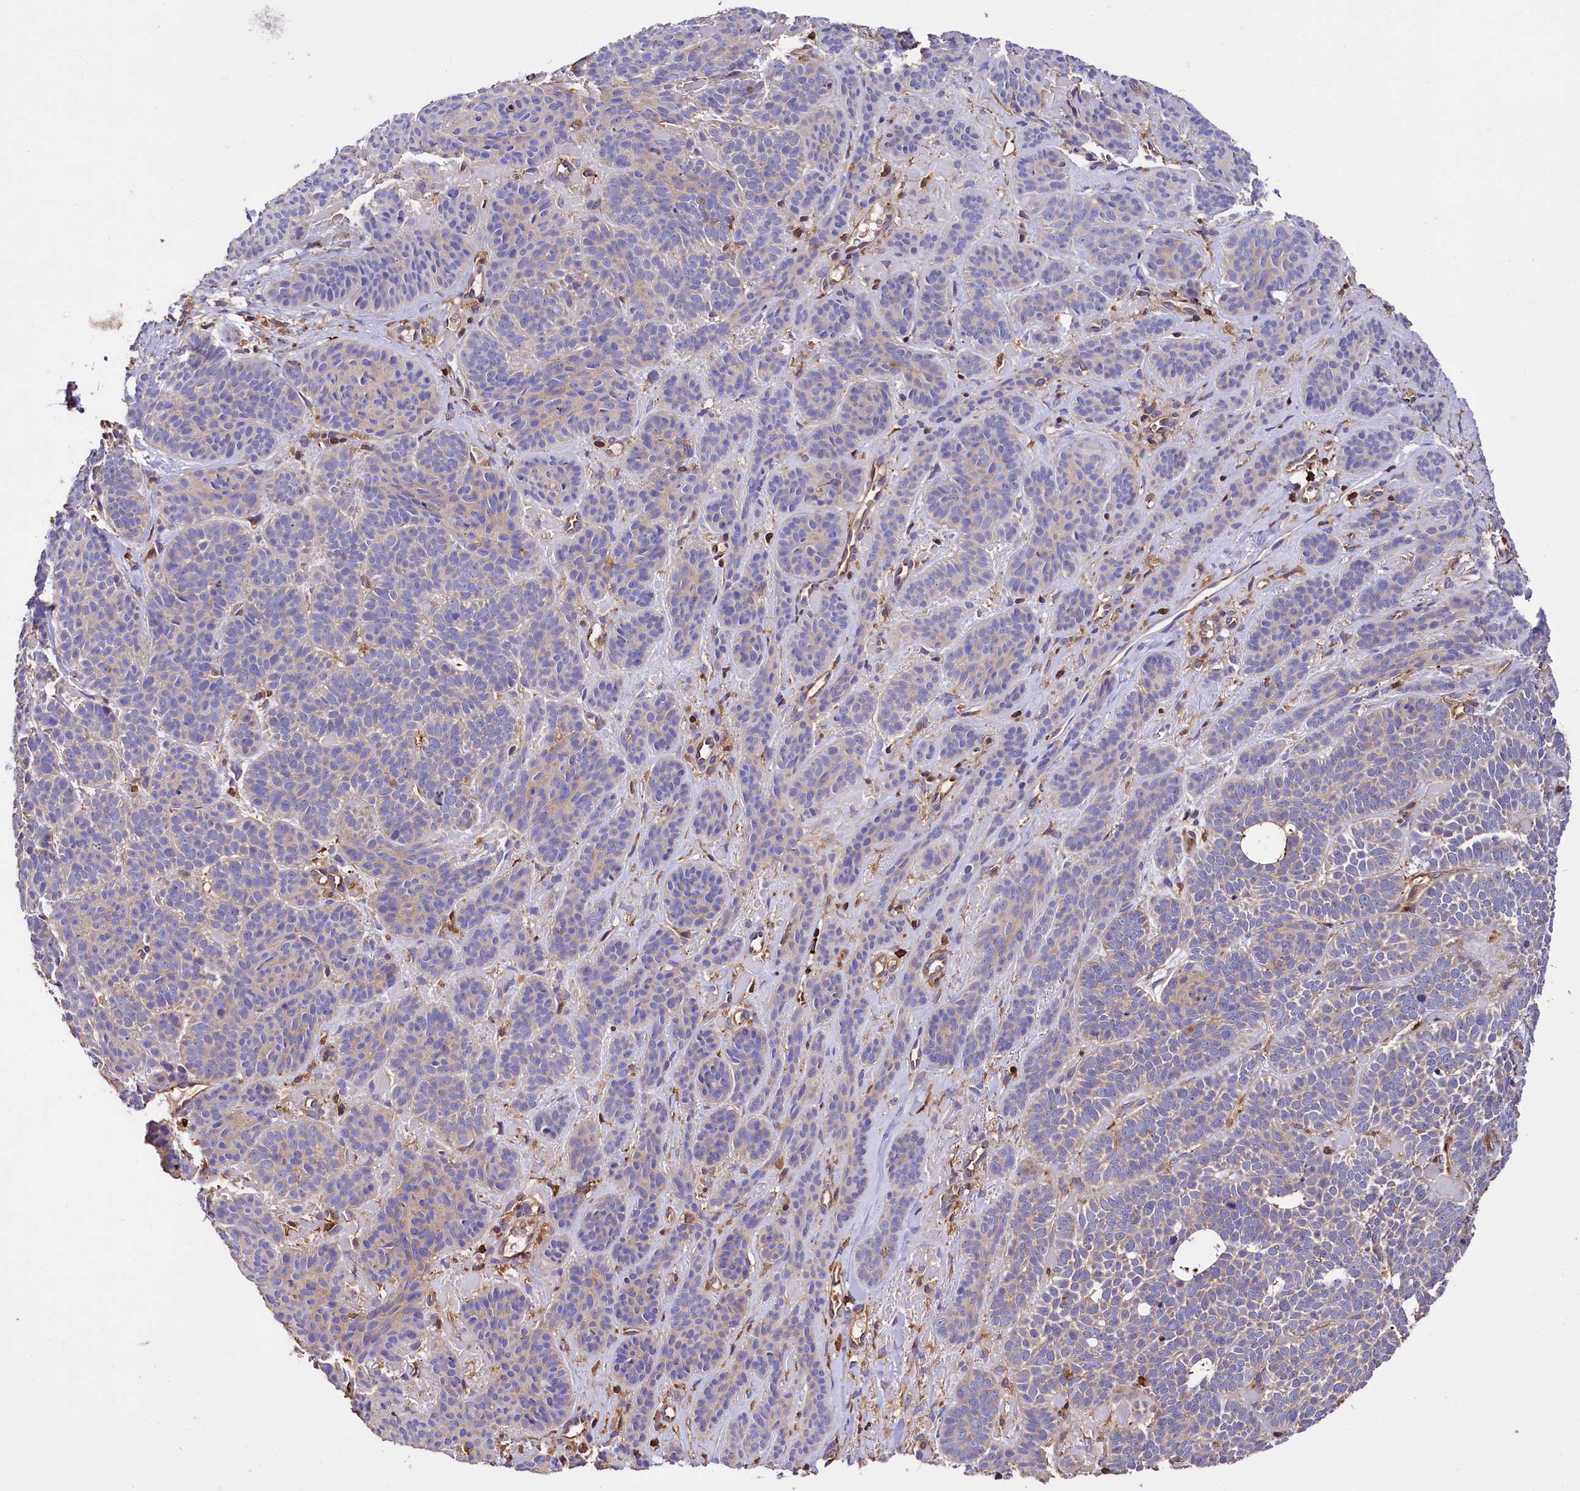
{"staining": {"intensity": "weak", "quantity": "<25%", "location": "cytoplasmic/membranous"}, "tissue": "skin cancer", "cell_type": "Tumor cells", "image_type": "cancer", "snomed": [{"axis": "morphology", "description": "Basal cell carcinoma"}, {"axis": "topography", "description": "Skin"}], "caption": "A high-resolution image shows IHC staining of skin cancer (basal cell carcinoma), which reveals no significant positivity in tumor cells. (DAB (3,3'-diaminobenzidine) immunohistochemistry, high magnification).", "gene": "RARS2", "patient": {"sex": "male", "age": 85}}